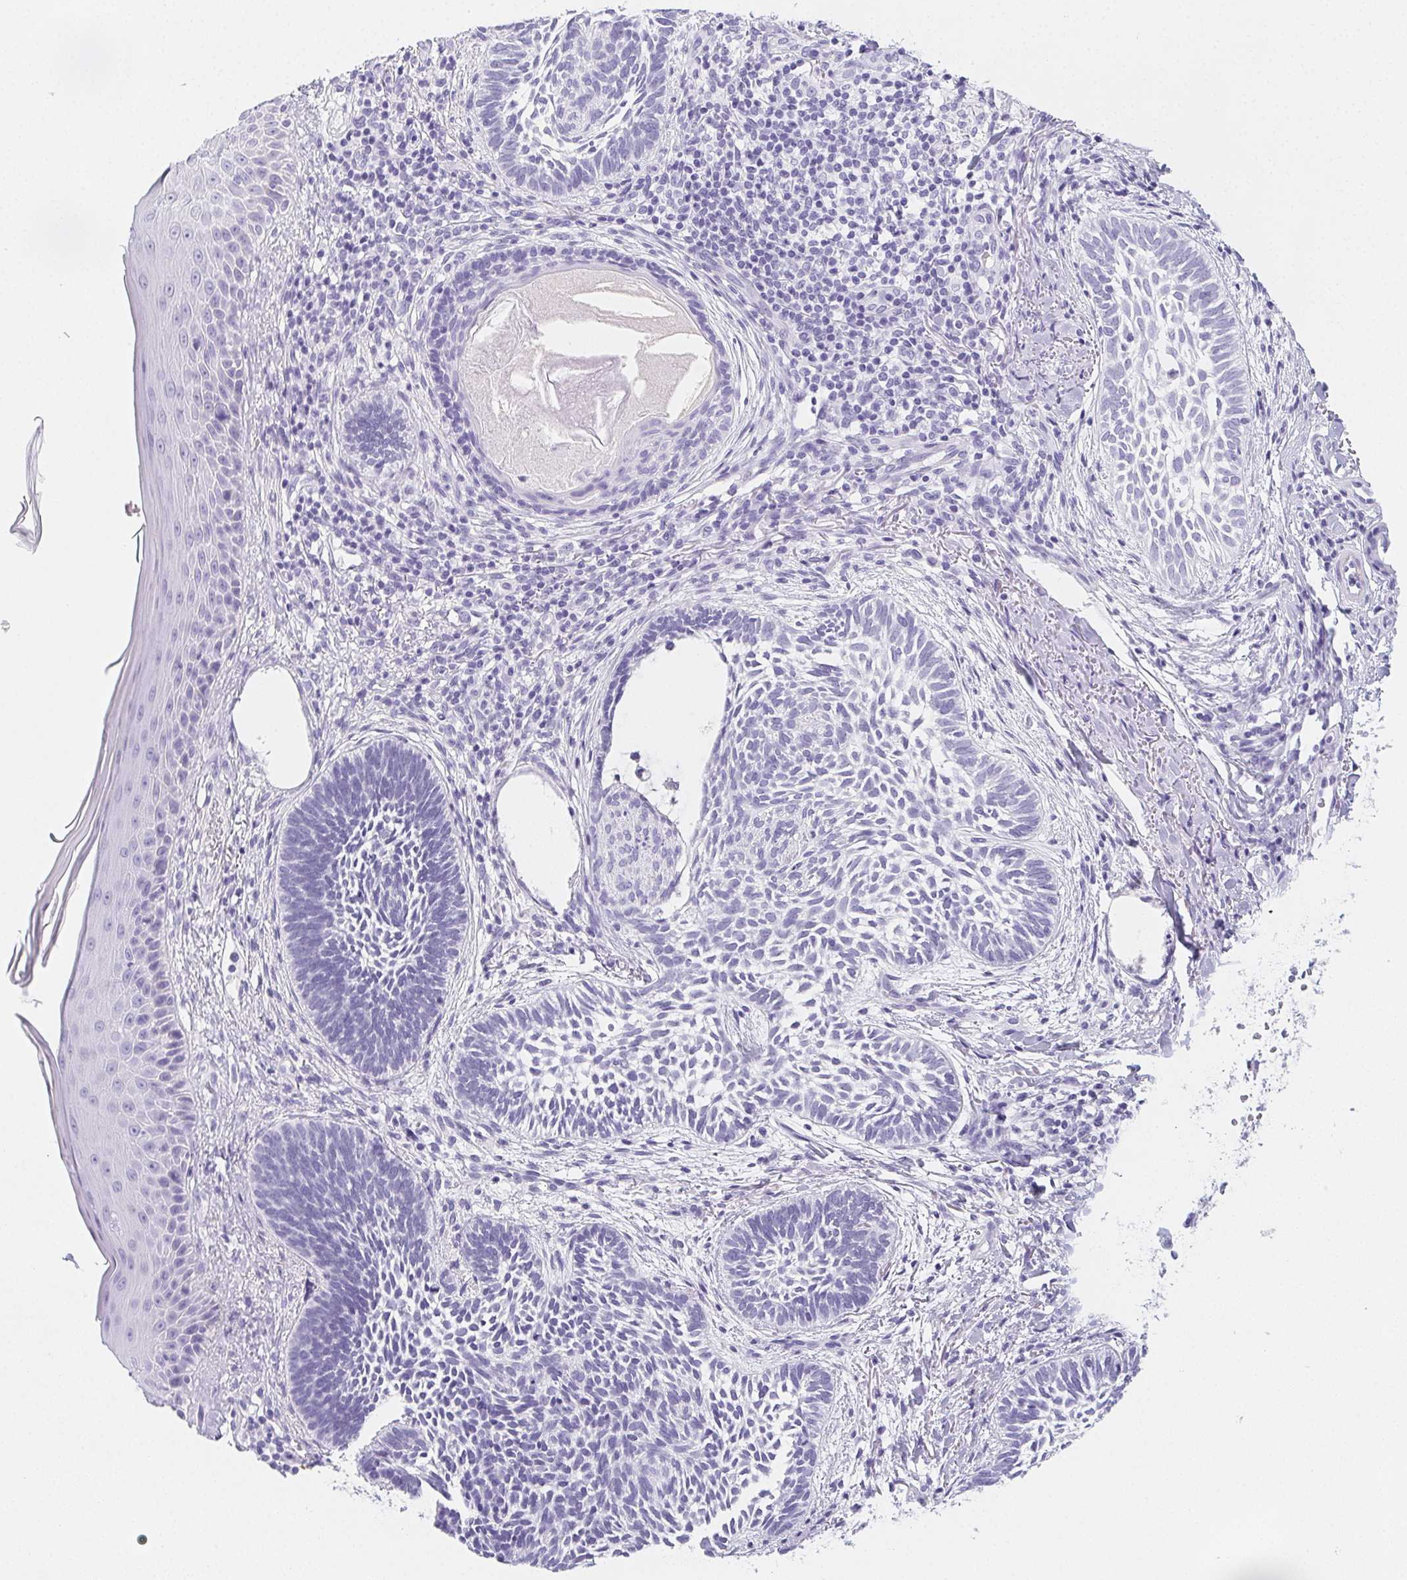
{"staining": {"intensity": "negative", "quantity": "none", "location": "none"}, "tissue": "skin cancer", "cell_type": "Tumor cells", "image_type": "cancer", "snomed": [{"axis": "morphology", "description": "Normal tissue, NOS"}, {"axis": "morphology", "description": "Basal cell carcinoma"}, {"axis": "topography", "description": "Skin"}], "caption": "The histopathology image displays no staining of tumor cells in basal cell carcinoma (skin).", "gene": "HRC", "patient": {"sex": "male", "age": 46}}